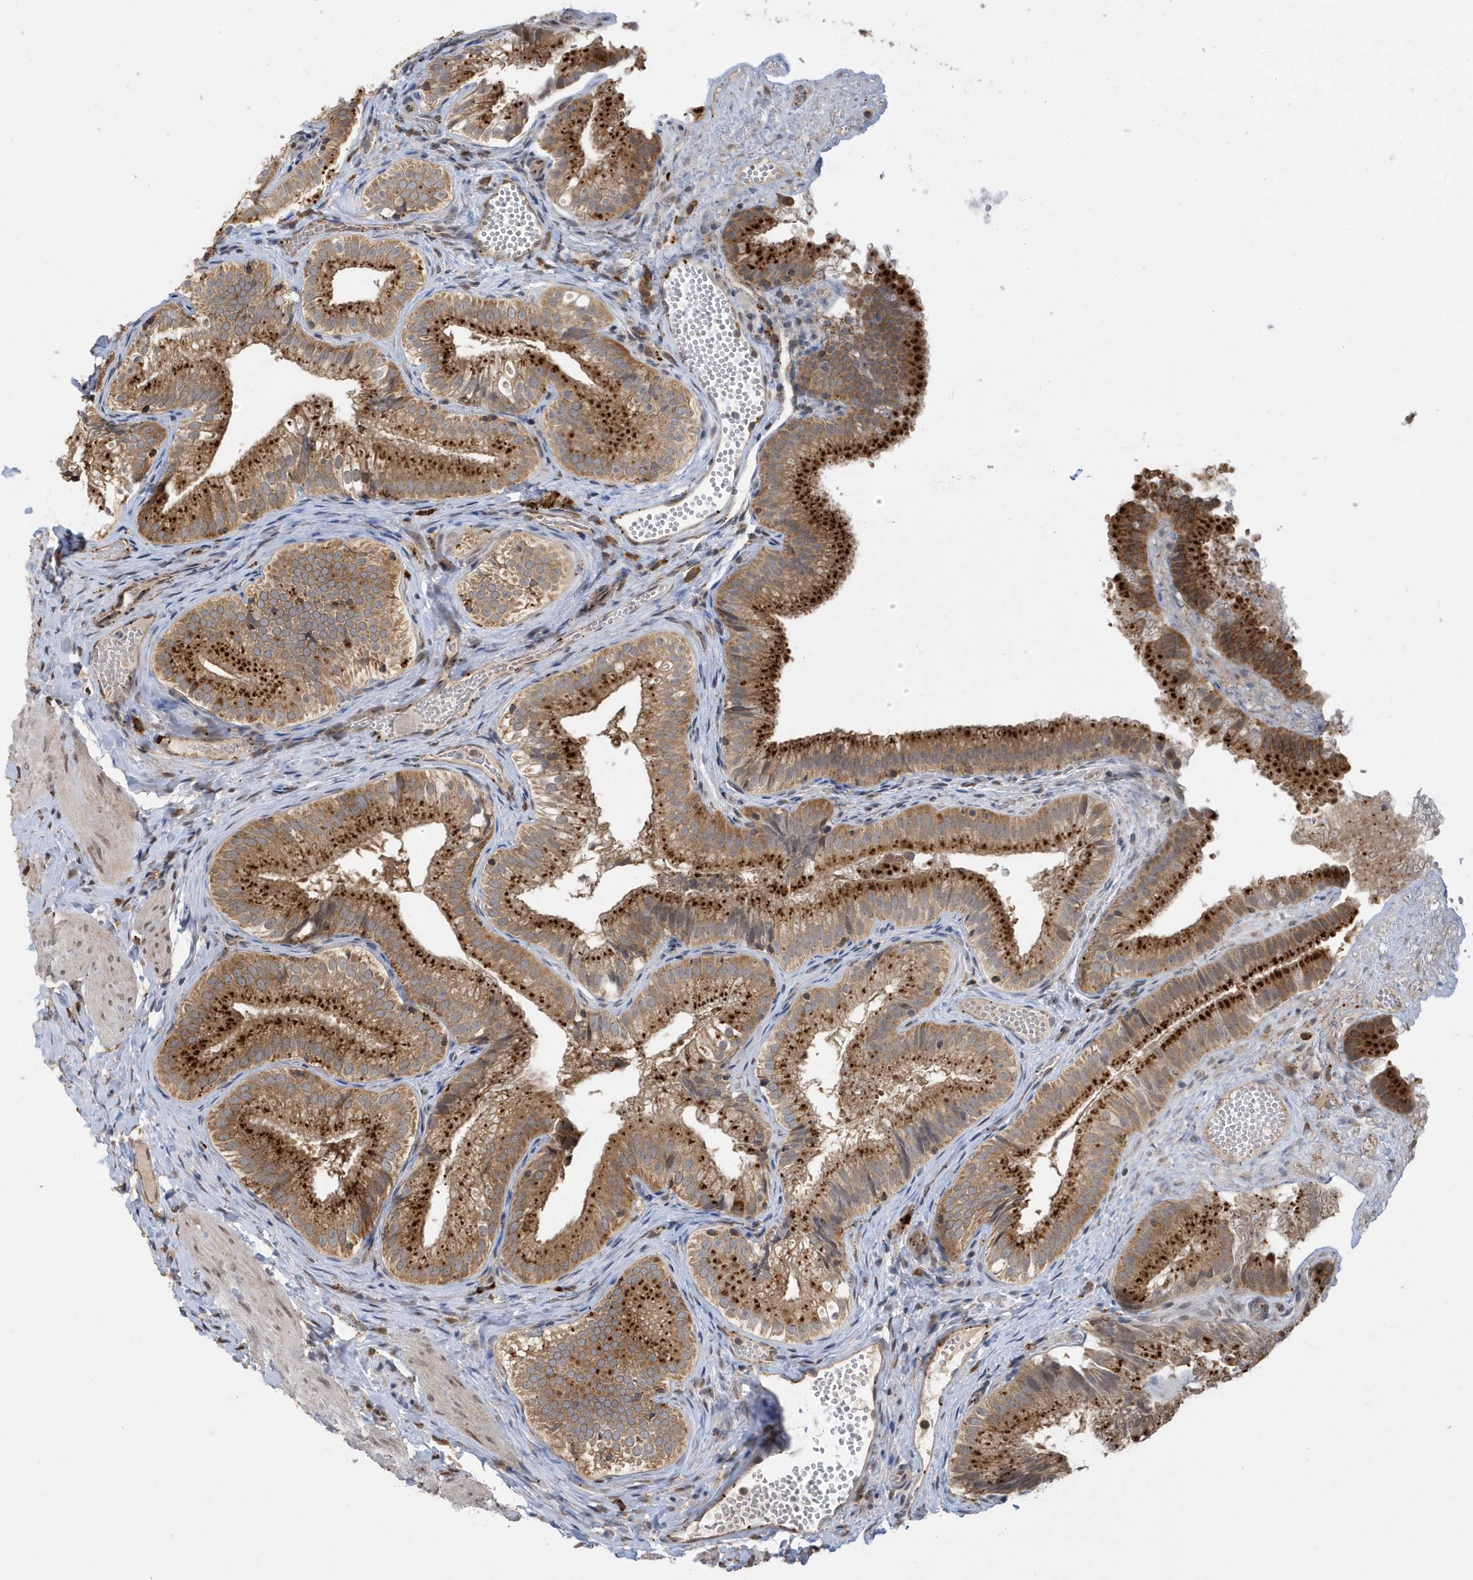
{"staining": {"intensity": "strong", "quantity": ">75%", "location": "cytoplasmic/membranous"}, "tissue": "gallbladder", "cell_type": "Glandular cells", "image_type": "normal", "snomed": [{"axis": "morphology", "description": "Normal tissue, NOS"}, {"axis": "topography", "description": "Gallbladder"}], "caption": "Strong cytoplasmic/membranous expression for a protein is appreciated in about >75% of glandular cells of normal gallbladder using IHC.", "gene": "ZNF507", "patient": {"sex": "female", "age": 30}}